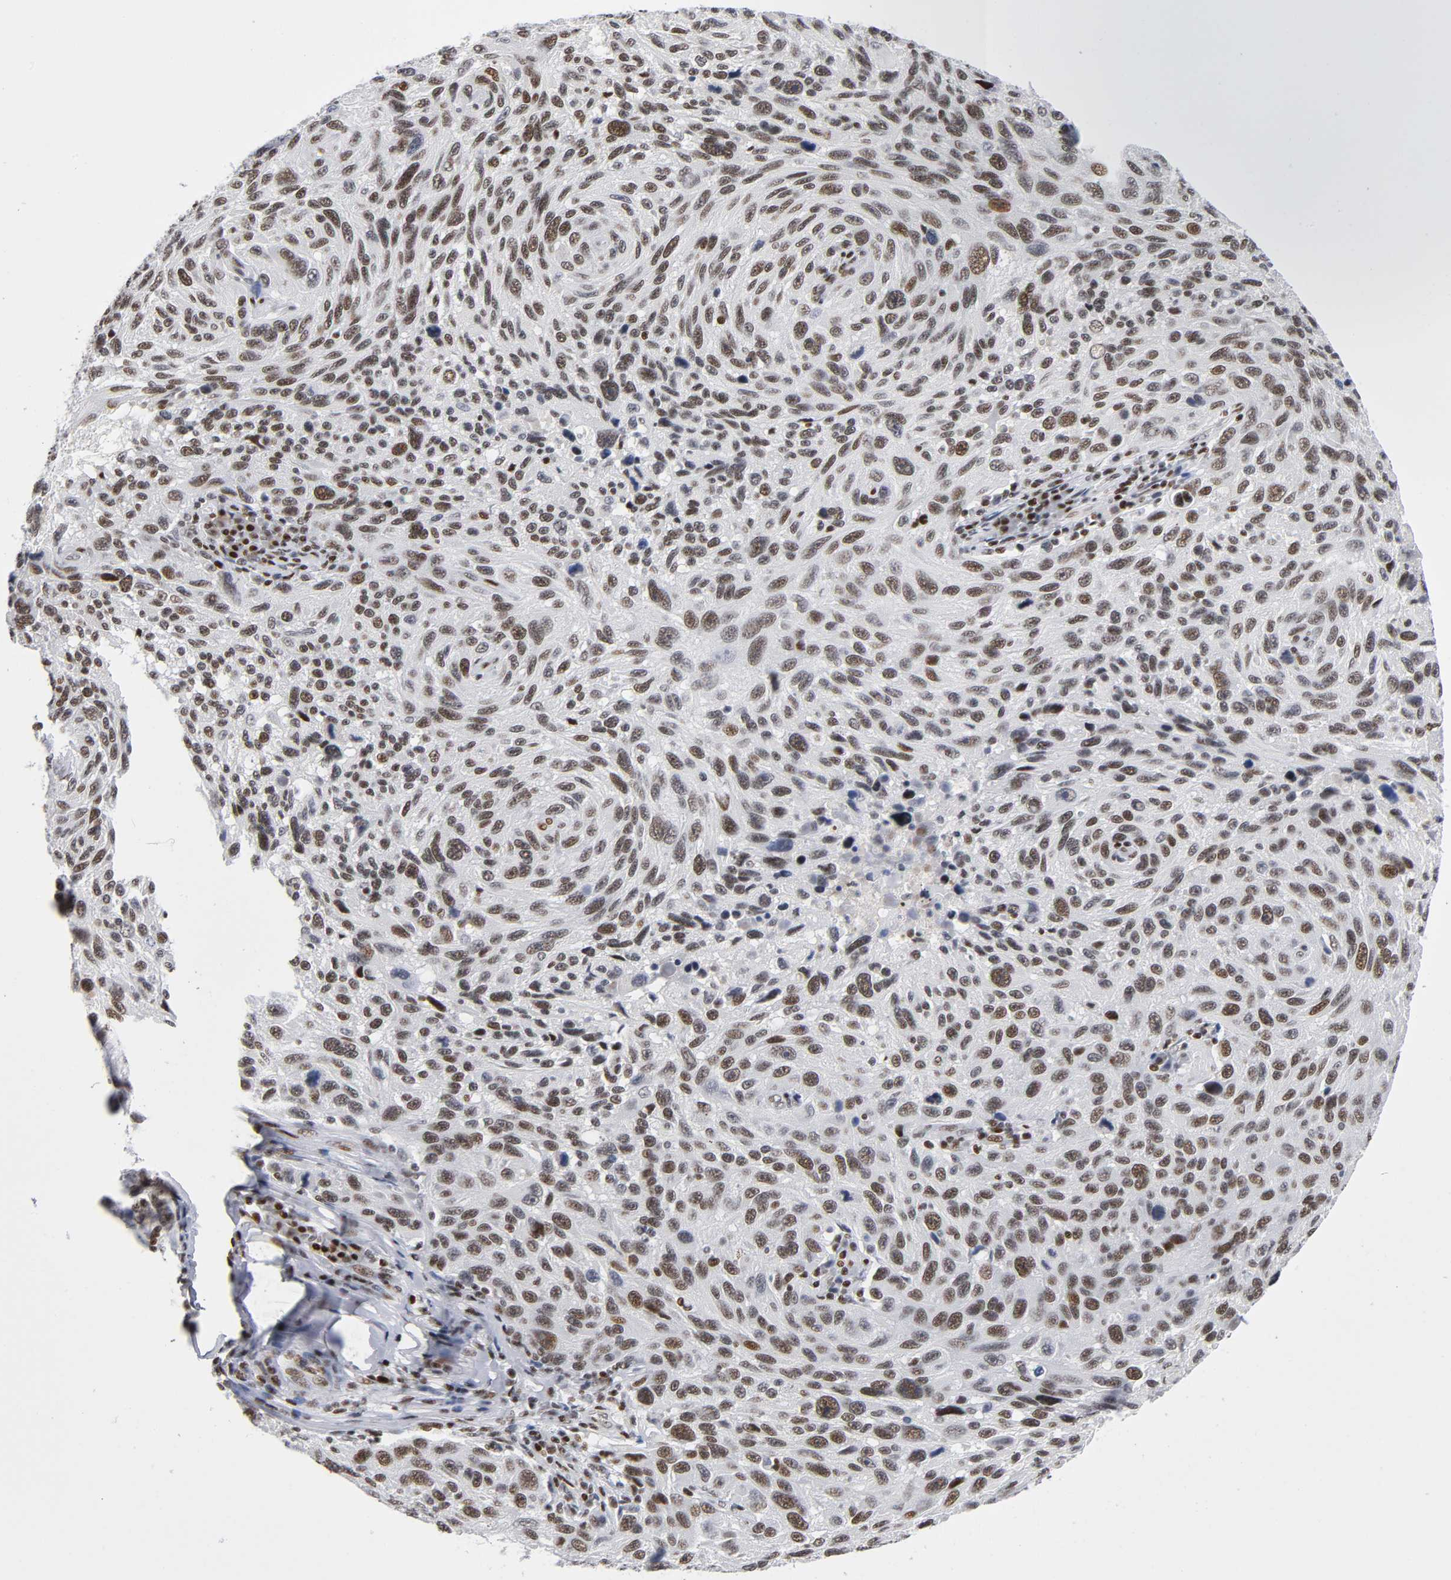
{"staining": {"intensity": "strong", "quantity": ">75%", "location": "nuclear"}, "tissue": "melanoma", "cell_type": "Tumor cells", "image_type": "cancer", "snomed": [{"axis": "morphology", "description": "Malignant melanoma, NOS"}, {"axis": "topography", "description": "Skin"}], "caption": "Strong nuclear staining is present in approximately >75% of tumor cells in melanoma. (DAB IHC with brightfield microscopy, high magnification).", "gene": "SP3", "patient": {"sex": "male", "age": 53}}